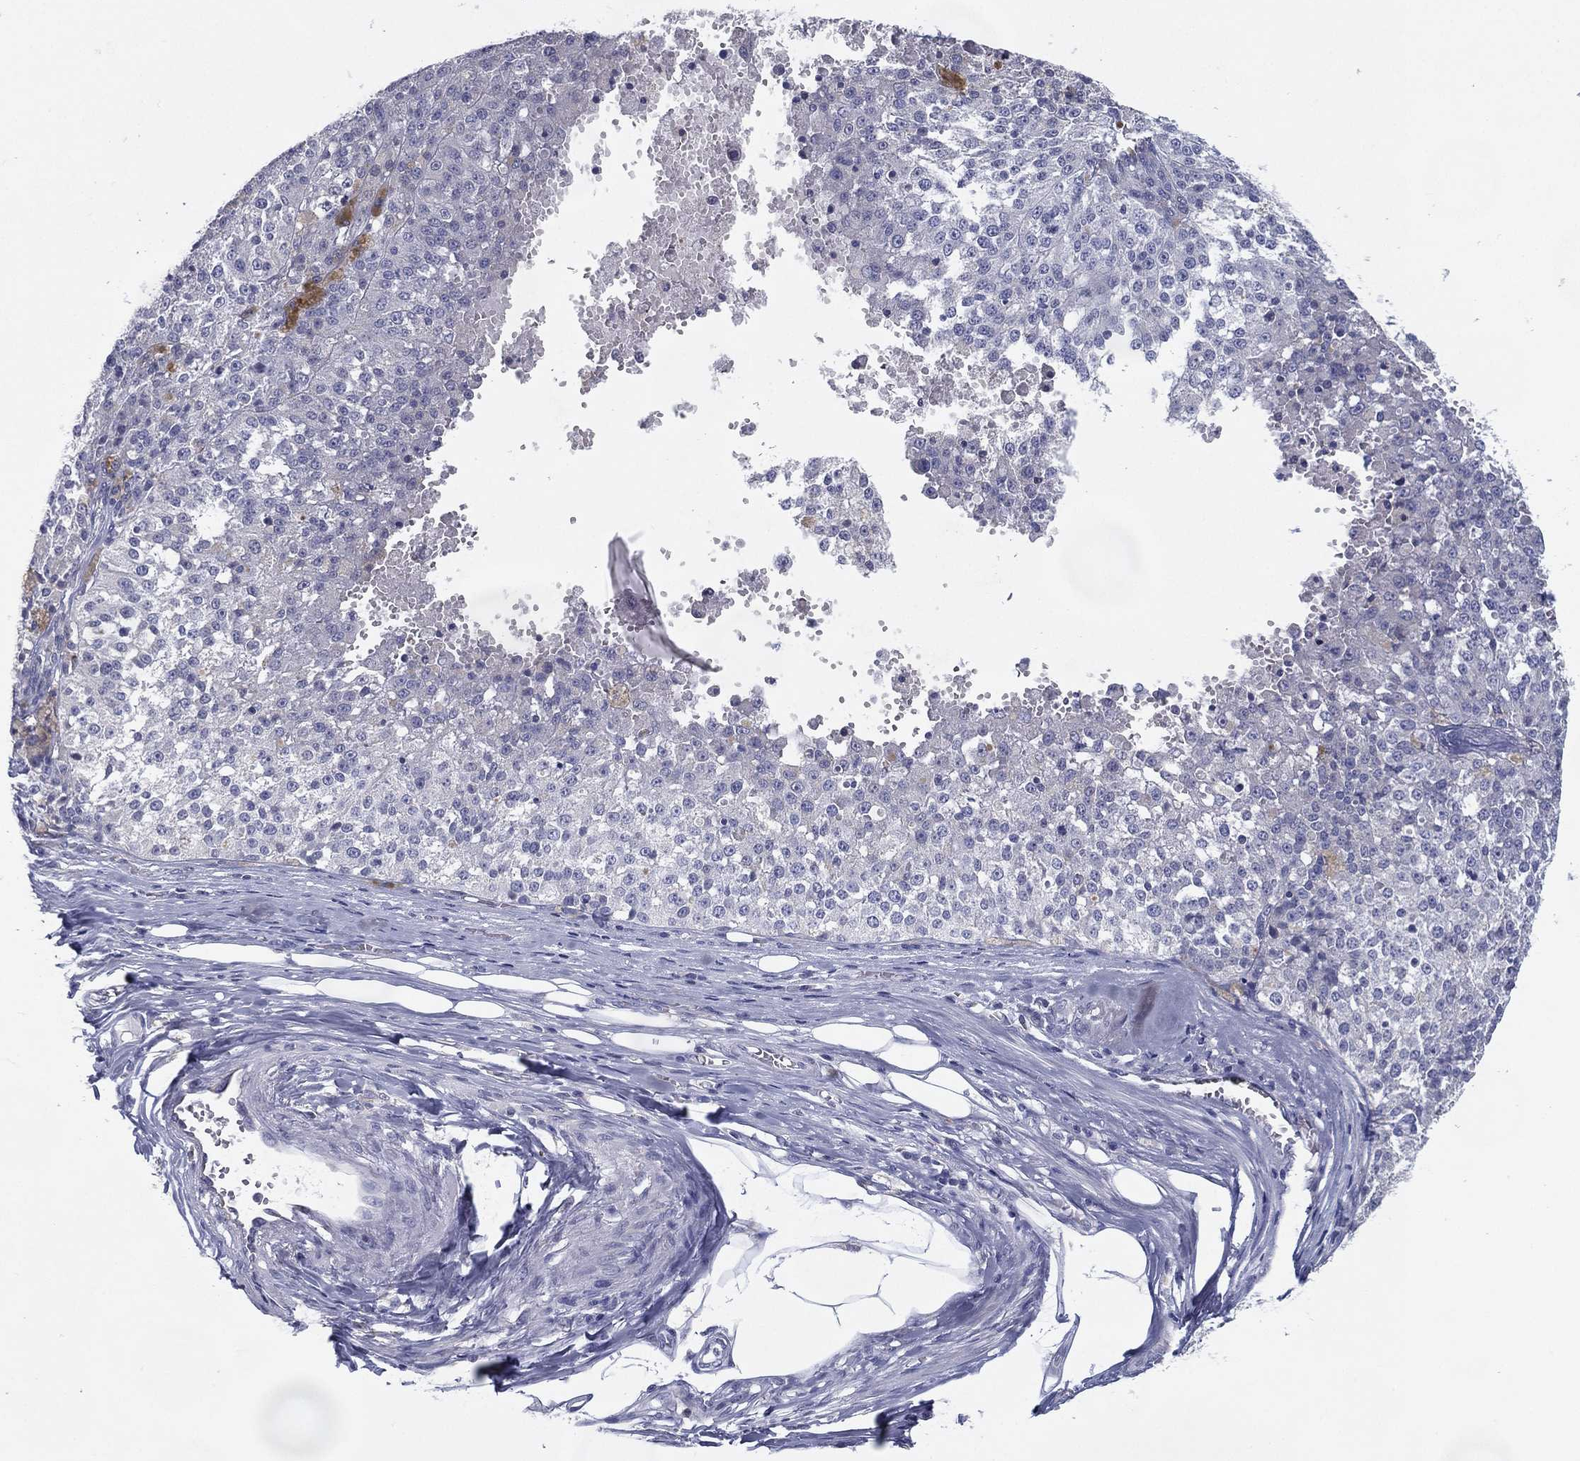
{"staining": {"intensity": "negative", "quantity": "none", "location": "none"}, "tissue": "melanoma", "cell_type": "Tumor cells", "image_type": "cancer", "snomed": [{"axis": "morphology", "description": "Malignant melanoma, Metastatic site"}, {"axis": "topography", "description": "Lymph node"}], "caption": "Immunohistochemistry of human melanoma exhibits no positivity in tumor cells.", "gene": "C19orf18", "patient": {"sex": "female", "age": 64}}